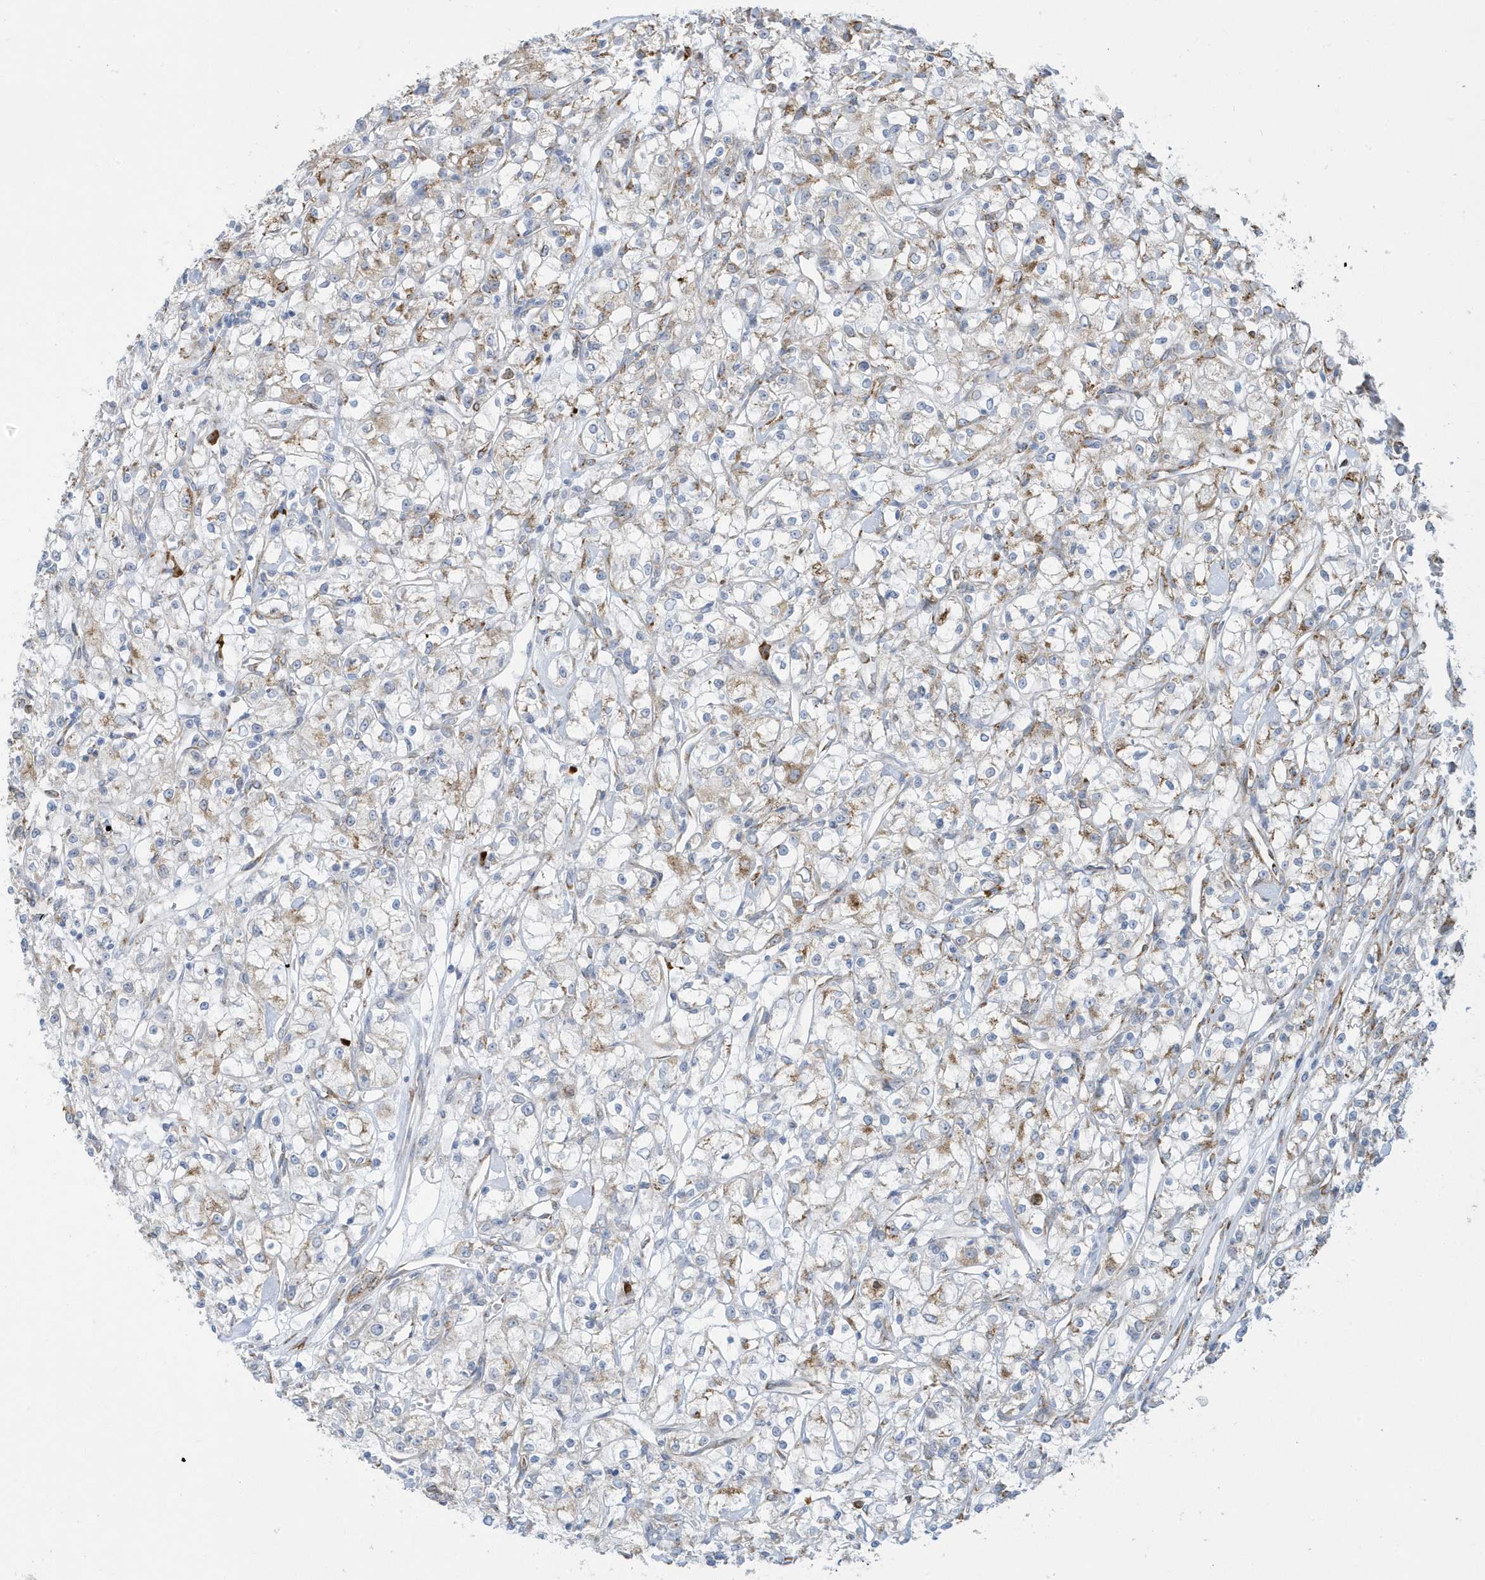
{"staining": {"intensity": "negative", "quantity": "none", "location": "none"}, "tissue": "renal cancer", "cell_type": "Tumor cells", "image_type": "cancer", "snomed": [{"axis": "morphology", "description": "Adenocarcinoma, NOS"}, {"axis": "topography", "description": "Kidney"}], "caption": "Photomicrograph shows no significant protein staining in tumor cells of renal cancer (adenocarcinoma). Nuclei are stained in blue.", "gene": "DCAF1", "patient": {"sex": "female", "age": 59}}